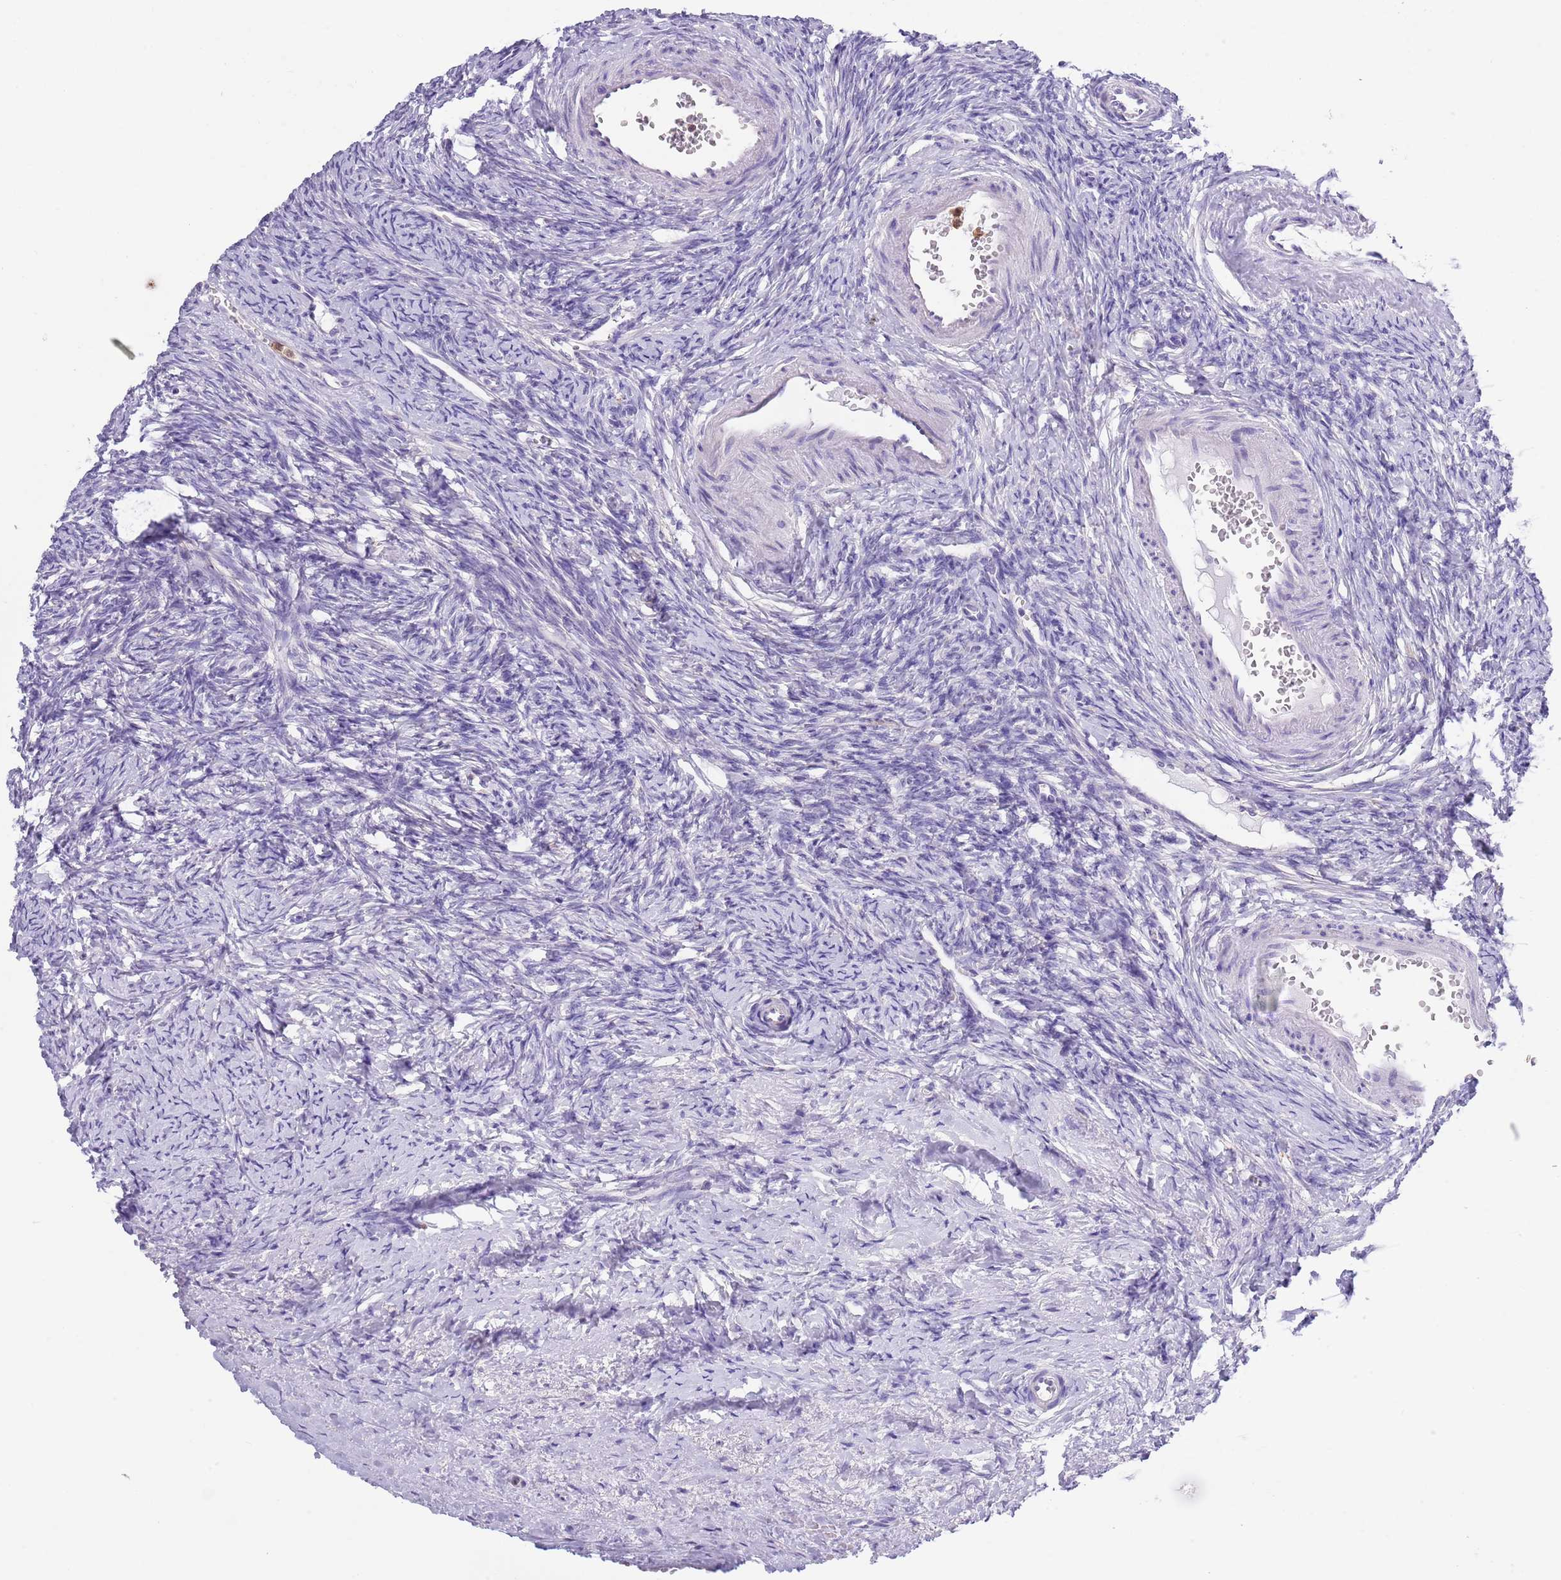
{"staining": {"intensity": "negative", "quantity": "none", "location": "none"}, "tissue": "ovary", "cell_type": "Ovarian stroma cells", "image_type": "normal", "snomed": [{"axis": "morphology", "description": "Normal tissue, NOS"}, {"axis": "morphology", "description": "Developmental malformation"}, {"axis": "topography", "description": "Ovary"}], "caption": "DAB (3,3'-diaminobenzidine) immunohistochemical staining of benign ovary reveals no significant staining in ovarian stroma cells. The staining was performed using DAB (3,3'-diaminobenzidine) to visualize the protein expression in brown, while the nuclei were stained in blue with hematoxylin (Magnification: 20x).", "gene": "ZFP2", "patient": {"sex": "female", "age": 39}}